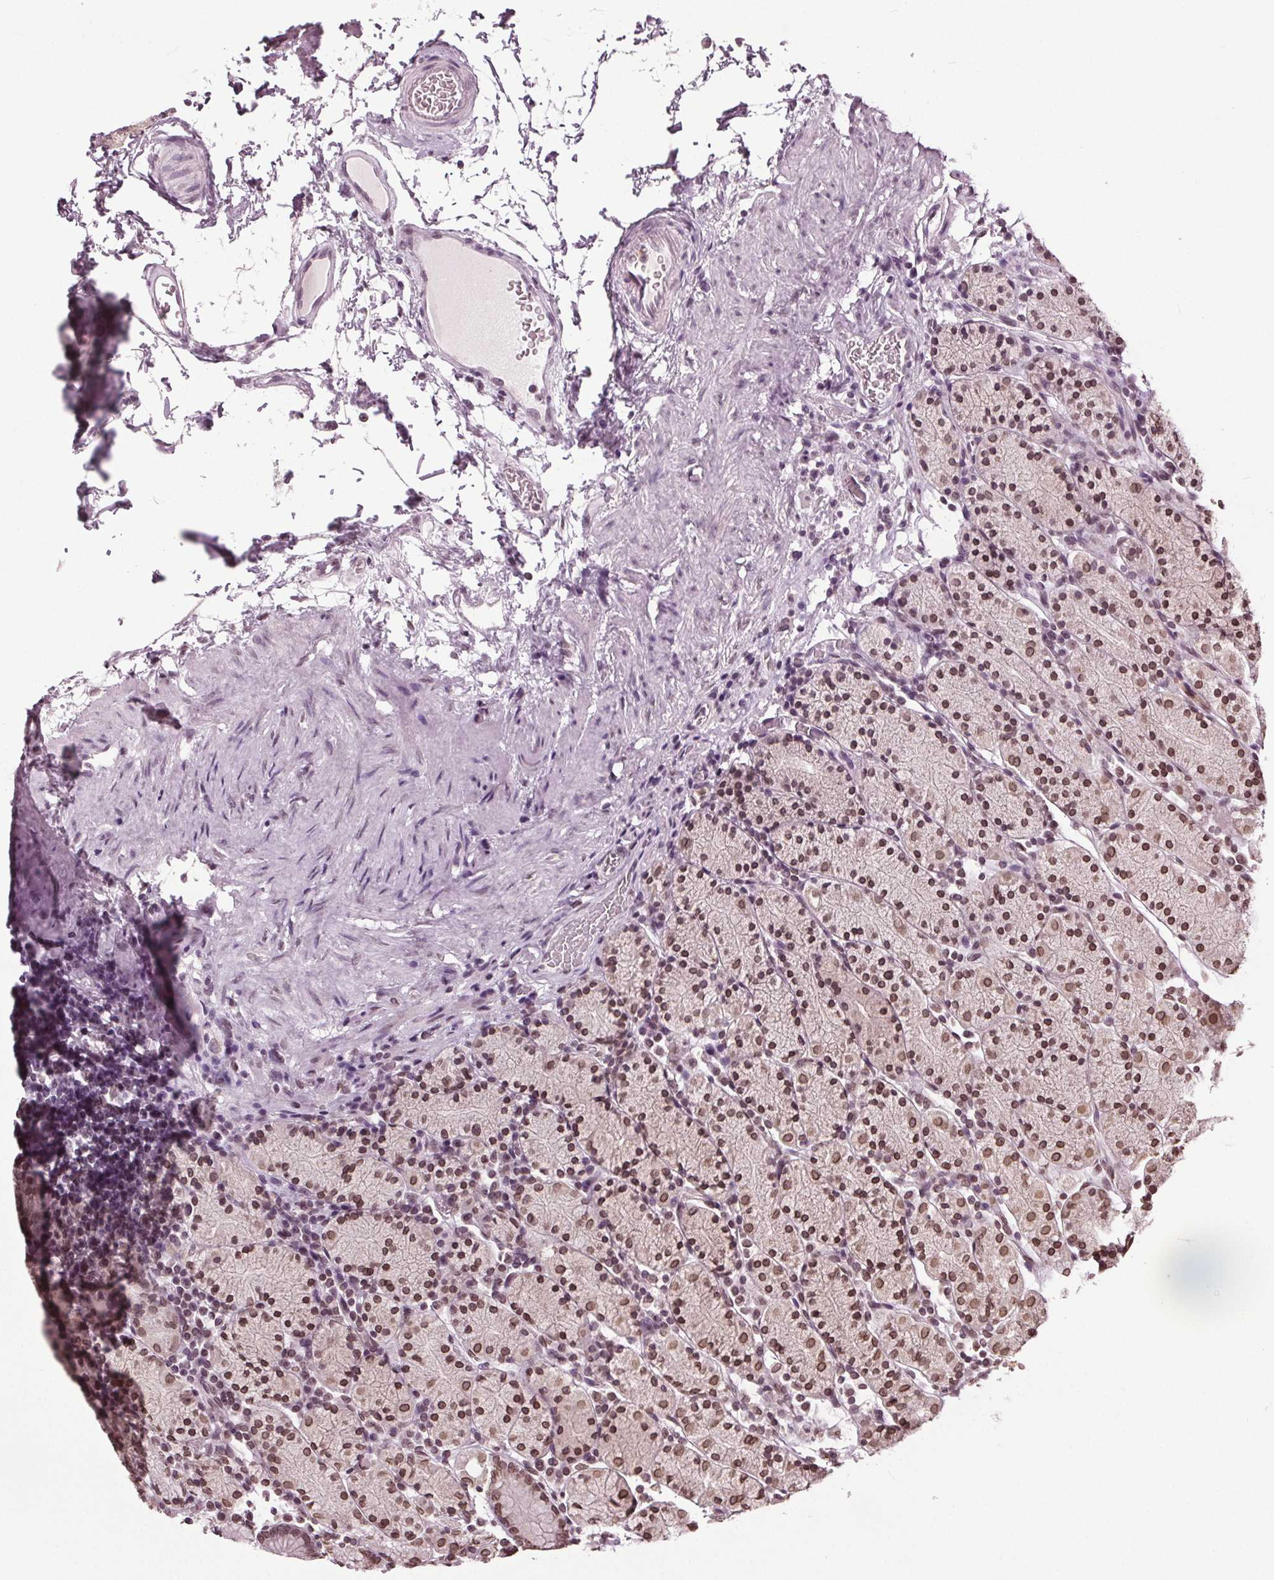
{"staining": {"intensity": "moderate", "quantity": ">75%", "location": "cytoplasmic/membranous,nuclear"}, "tissue": "stomach", "cell_type": "Glandular cells", "image_type": "normal", "snomed": [{"axis": "morphology", "description": "Normal tissue, NOS"}, {"axis": "topography", "description": "Stomach, upper"}, {"axis": "topography", "description": "Stomach"}], "caption": "This is a histology image of immunohistochemistry staining of normal stomach, which shows moderate expression in the cytoplasmic/membranous,nuclear of glandular cells.", "gene": "TTC39C", "patient": {"sex": "male", "age": 62}}